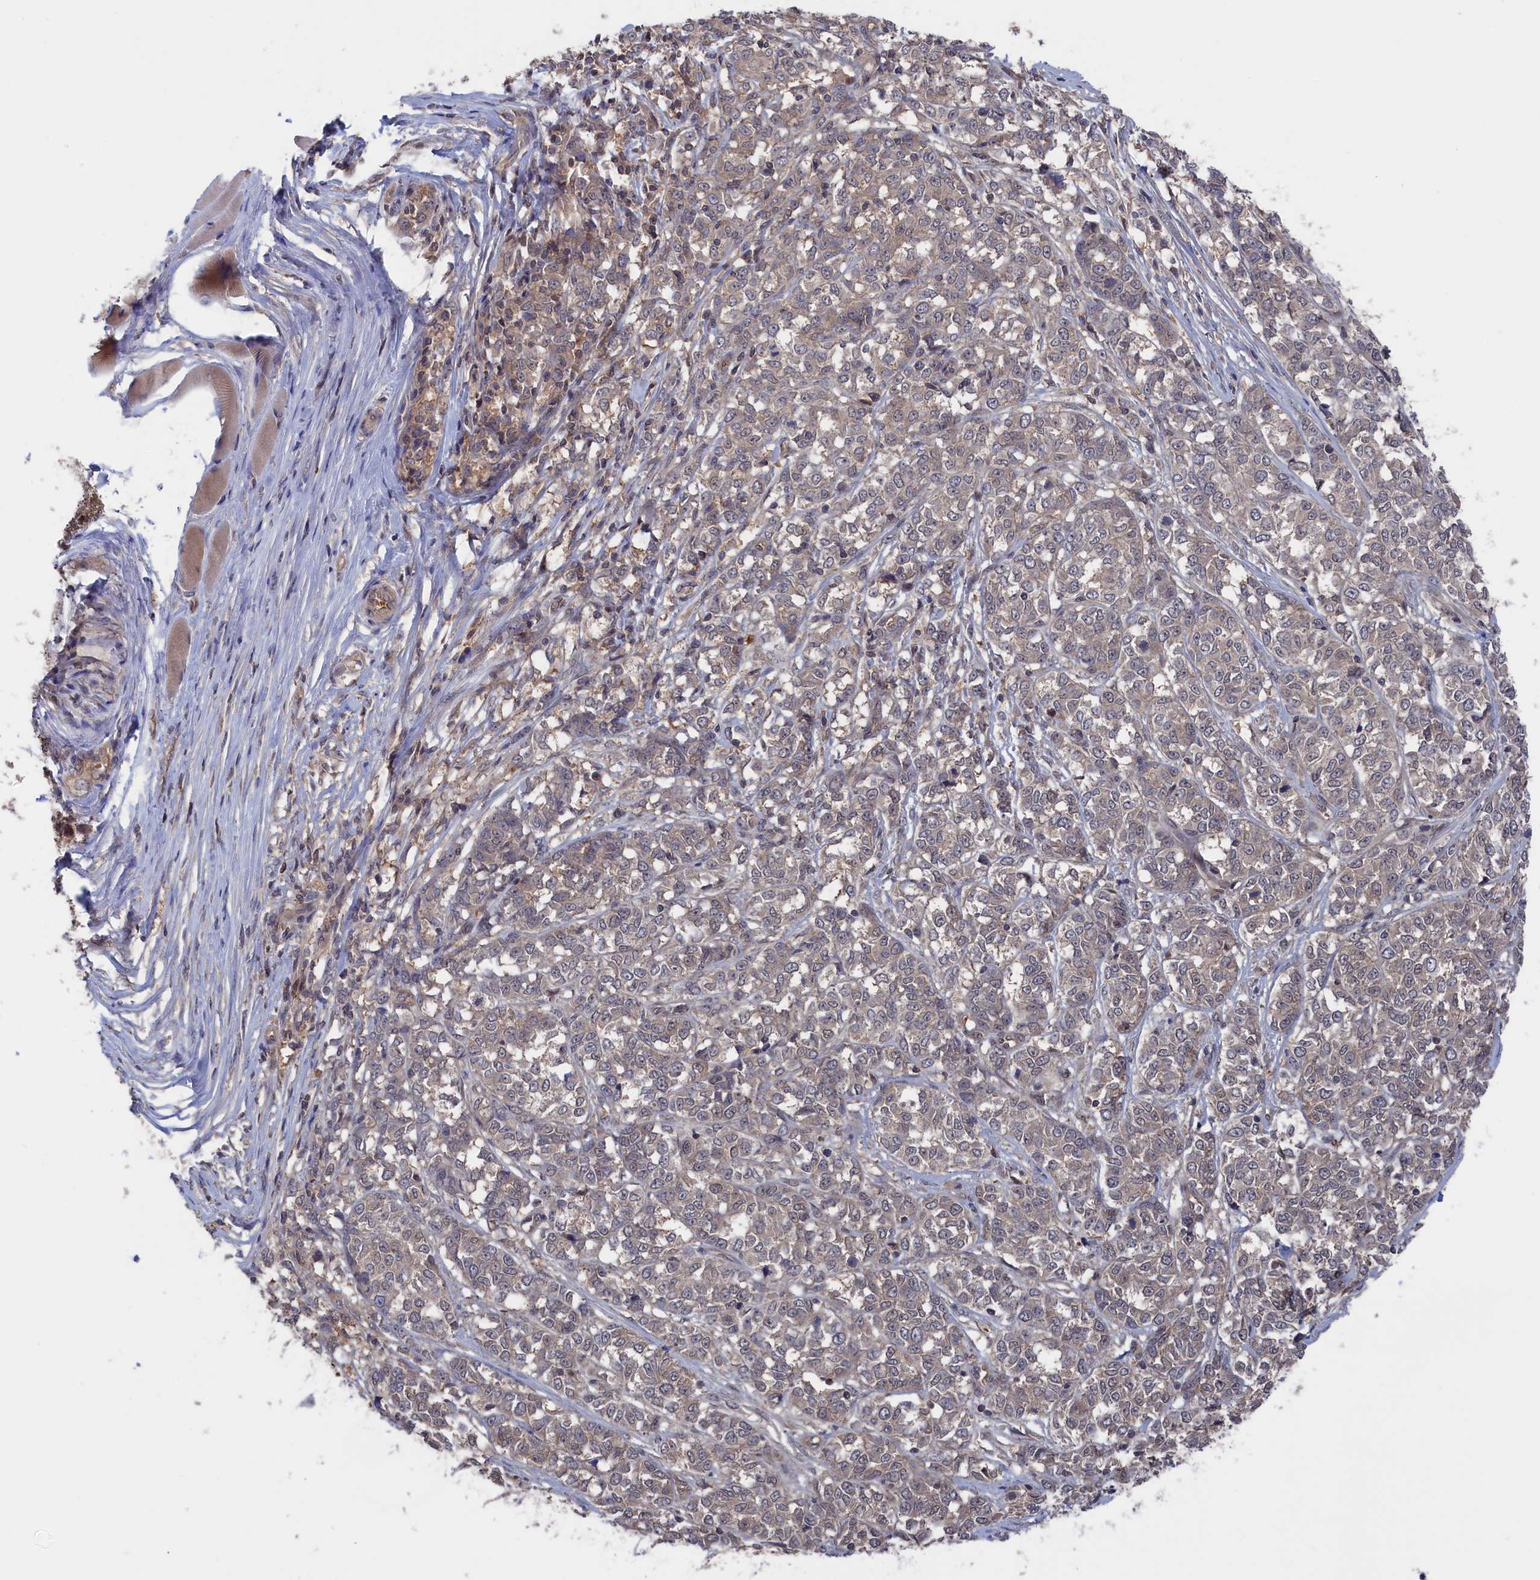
{"staining": {"intensity": "negative", "quantity": "none", "location": "none"}, "tissue": "melanoma", "cell_type": "Tumor cells", "image_type": "cancer", "snomed": [{"axis": "morphology", "description": "Malignant melanoma, NOS"}, {"axis": "topography", "description": "Skin"}], "caption": "This is a image of IHC staining of malignant melanoma, which shows no expression in tumor cells. (Immunohistochemistry, brightfield microscopy, high magnification).", "gene": "NUTF2", "patient": {"sex": "female", "age": 72}}